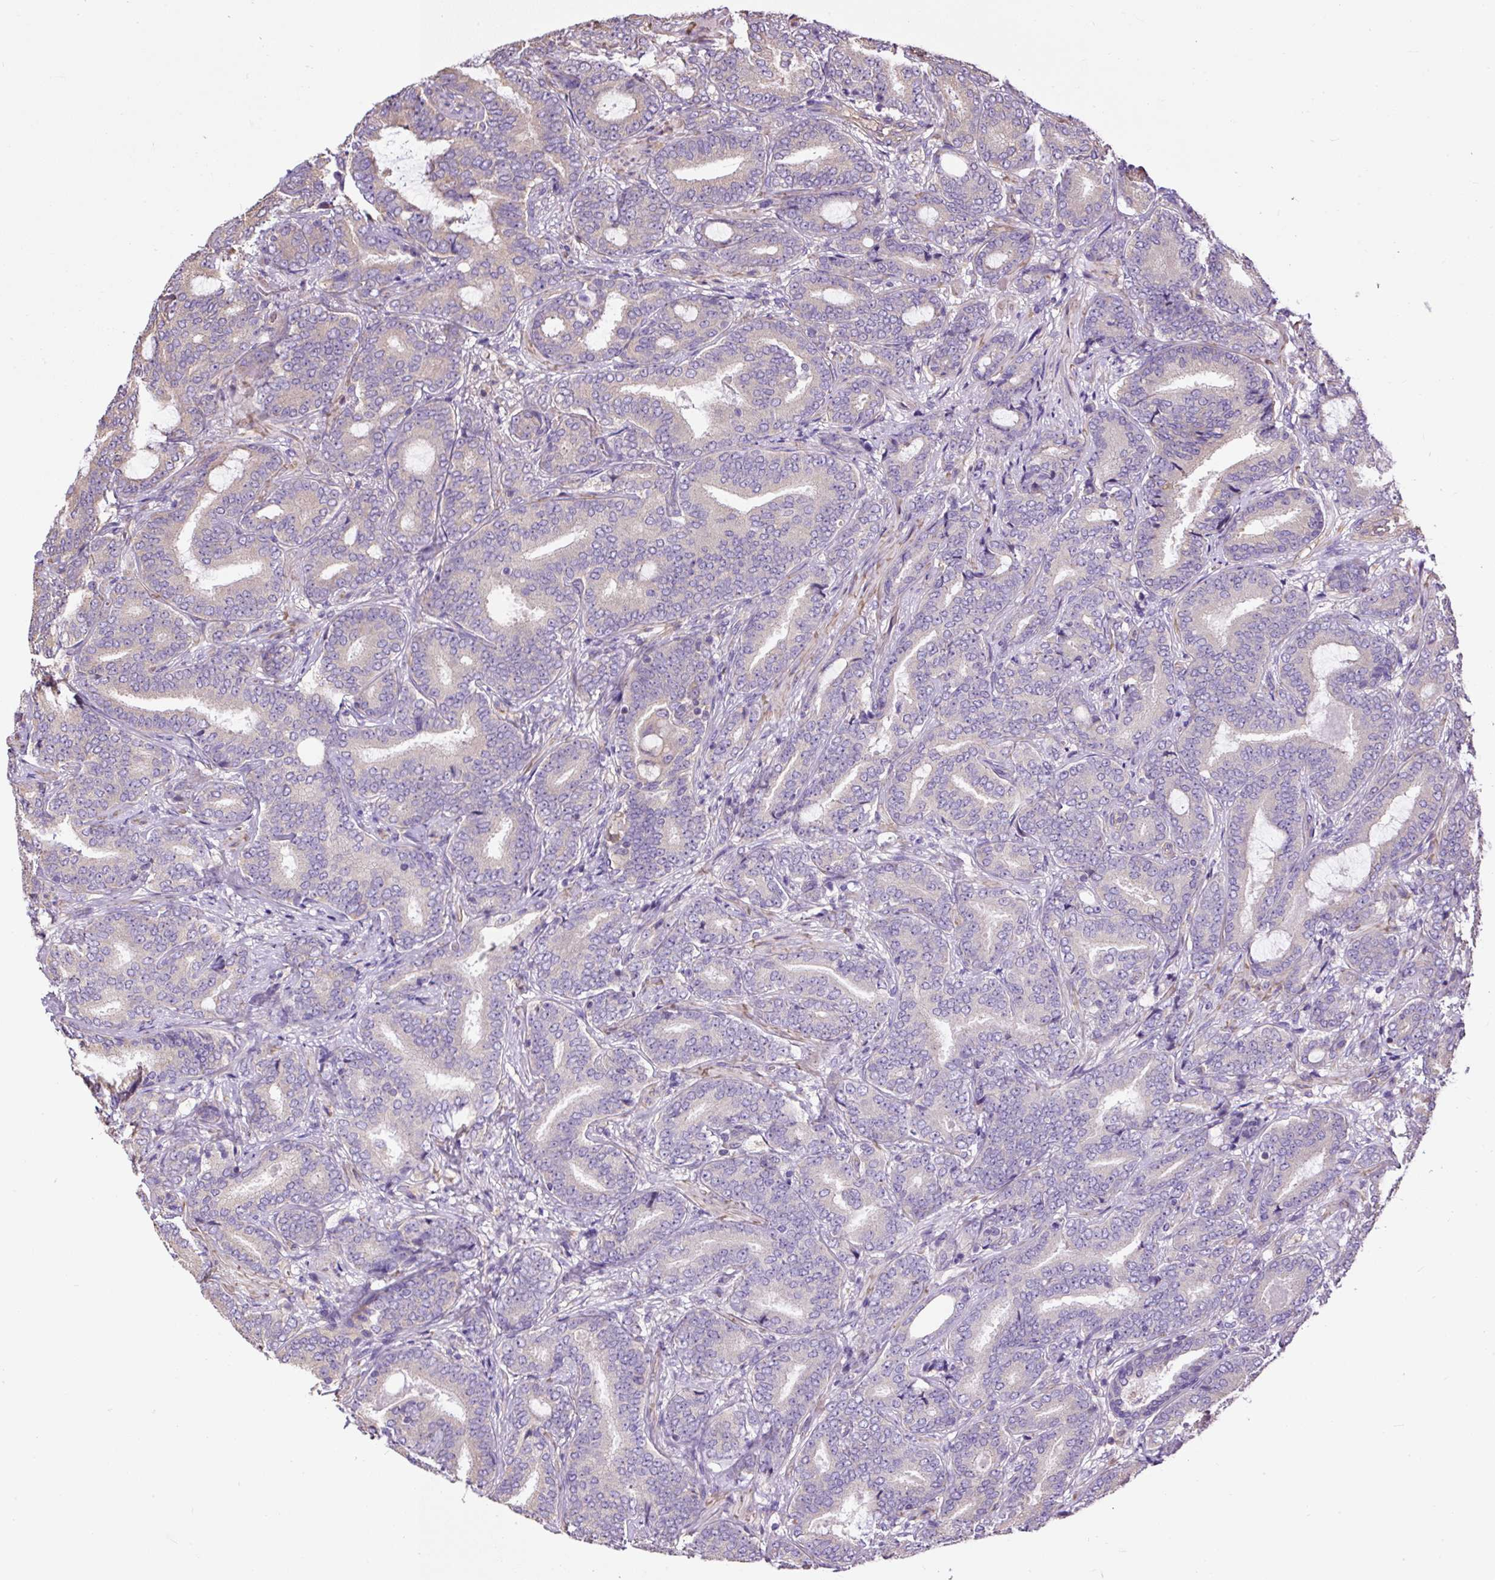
{"staining": {"intensity": "weak", "quantity": "<25%", "location": "cytoplasmic/membranous"}, "tissue": "prostate cancer", "cell_type": "Tumor cells", "image_type": "cancer", "snomed": [{"axis": "morphology", "description": "Adenocarcinoma, Low grade"}, {"axis": "topography", "description": "Prostate and seminal vesicle, NOS"}], "caption": "Low-grade adenocarcinoma (prostate) stained for a protein using IHC shows no positivity tumor cells.", "gene": "PDIA2", "patient": {"sex": "male", "age": 61}}